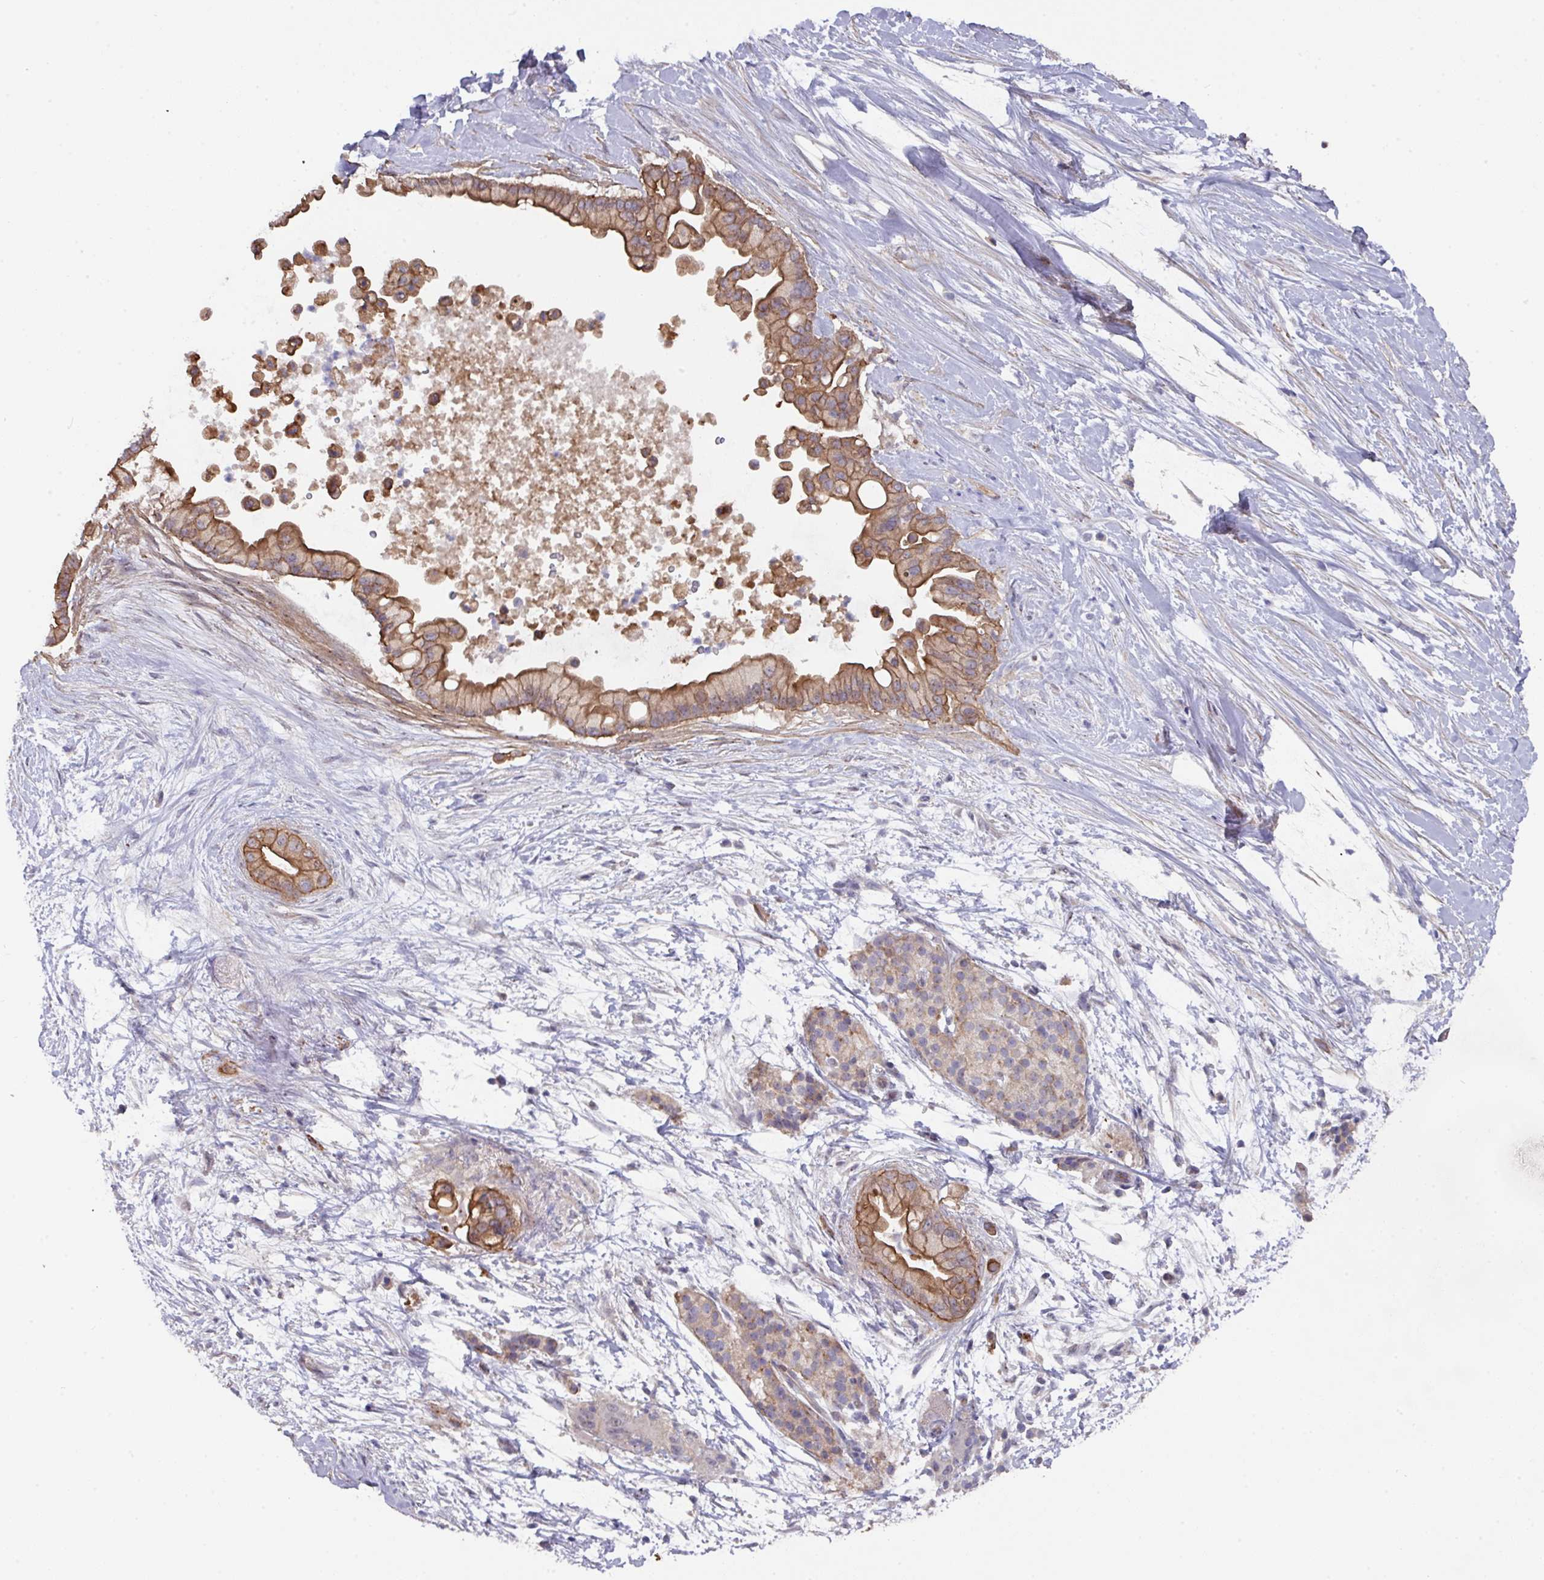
{"staining": {"intensity": "strong", "quantity": ">75%", "location": "cytoplasmic/membranous"}, "tissue": "pancreatic cancer", "cell_type": "Tumor cells", "image_type": "cancer", "snomed": [{"axis": "morphology", "description": "Adenocarcinoma, NOS"}, {"axis": "topography", "description": "Pancreas"}], "caption": "Protein expression analysis of pancreatic cancer (adenocarcinoma) demonstrates strong cytoplasmic/membranous staining in about >75% of tumor cells.", "gene": "PRR5", "patient": {"sex": "female", "age": 69}}